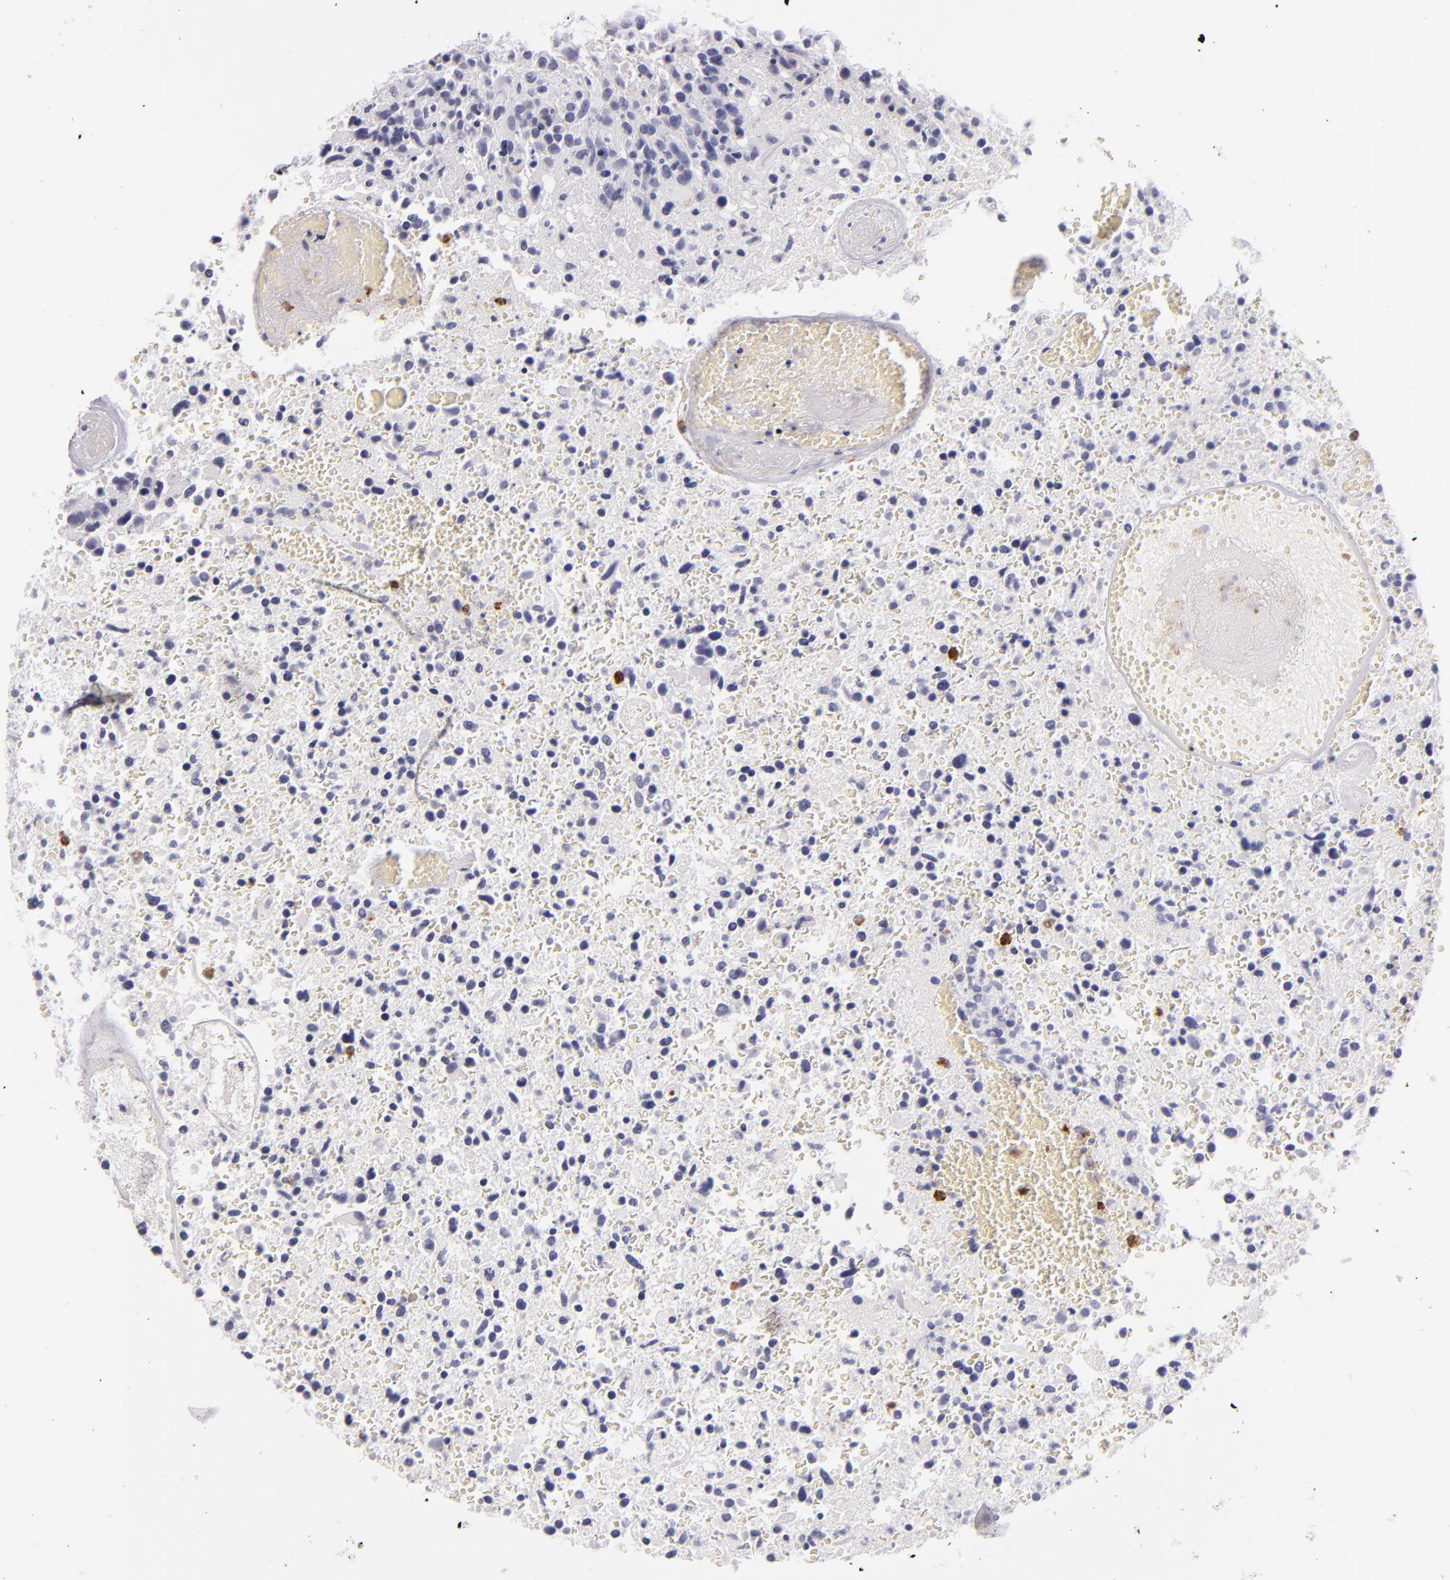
{"staining": {"intensity": "negative", "quantity": "none", "location": "none"}, "tissue": "glioma", "cell_type": "Tumor cells", "image_type": "cancer", "snomed": [{"axis": "morphology", "description": "Glioma, malignant, High grade"}, {"axis": "topography", "description": "Brain"}], "caption": "This is a image of IHC staining of malignant glioma (high-grade), which shows no staining in tumor cells.", "gene": "CDH3", "patient": {"sex": "male", "age": 72}}